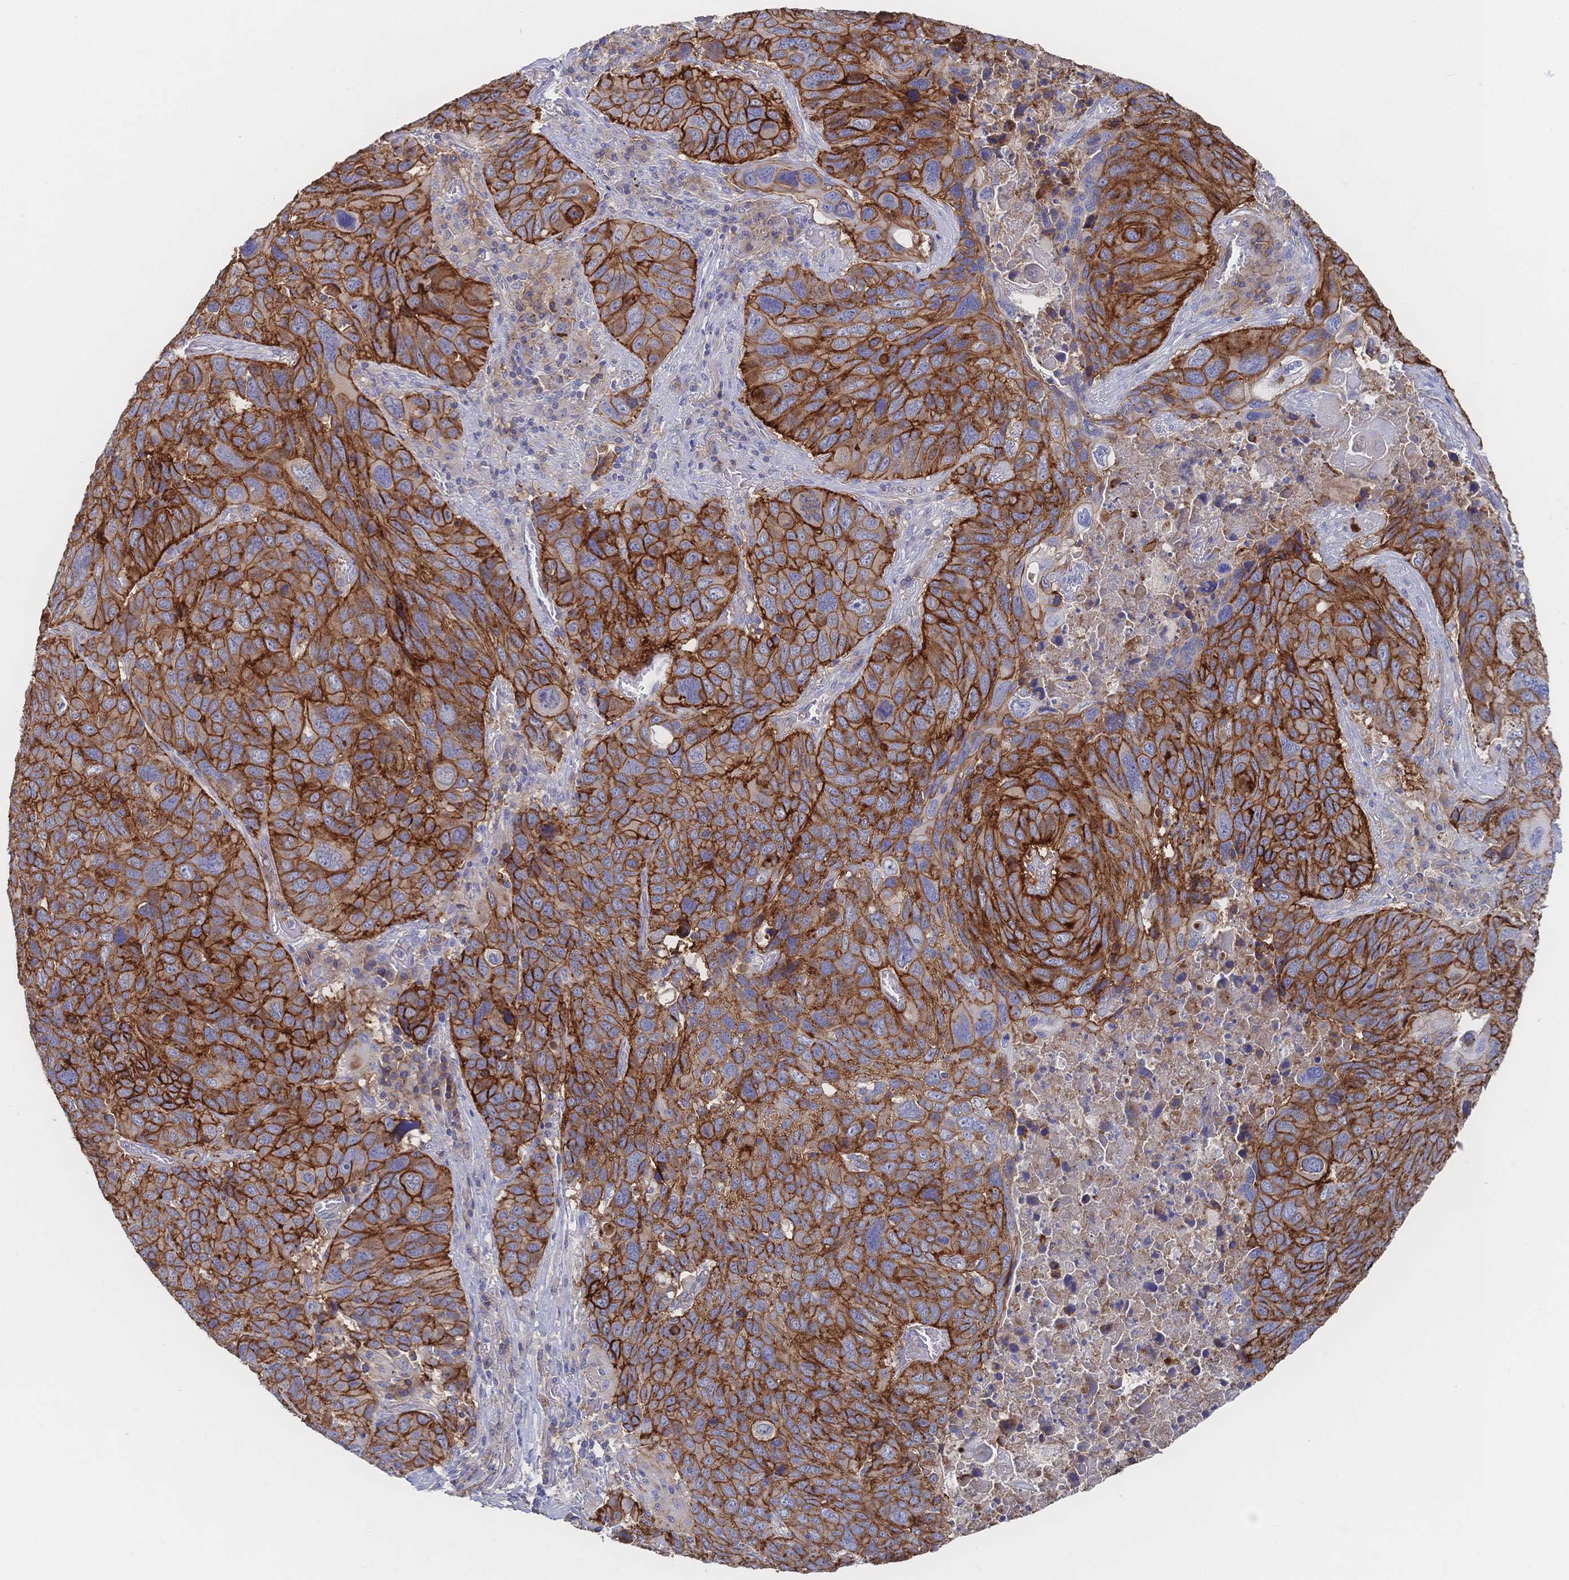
{"staining": {"intensity": "strong", "quantity": ">75%", "location": "cytoplasmic/membranous"}, "tissue": "lung cancer", "cell_type": "Tumor cells", "image_type": "cancer", "snomed": [{"axis": "morphology", "description": "Squamous cell carcinoma, NOS"}, {"axis": "topography", "description": "Lung"}], "caption": "Protein positivity by immunohistochemistry (IHC) shows strong cytoplasmic/membranous positivity in approximately >75% of tumor cells in squamous cell carcinoma (lung).", "gene": "F11R", "patient": {"sex": "male", "age": 68}}